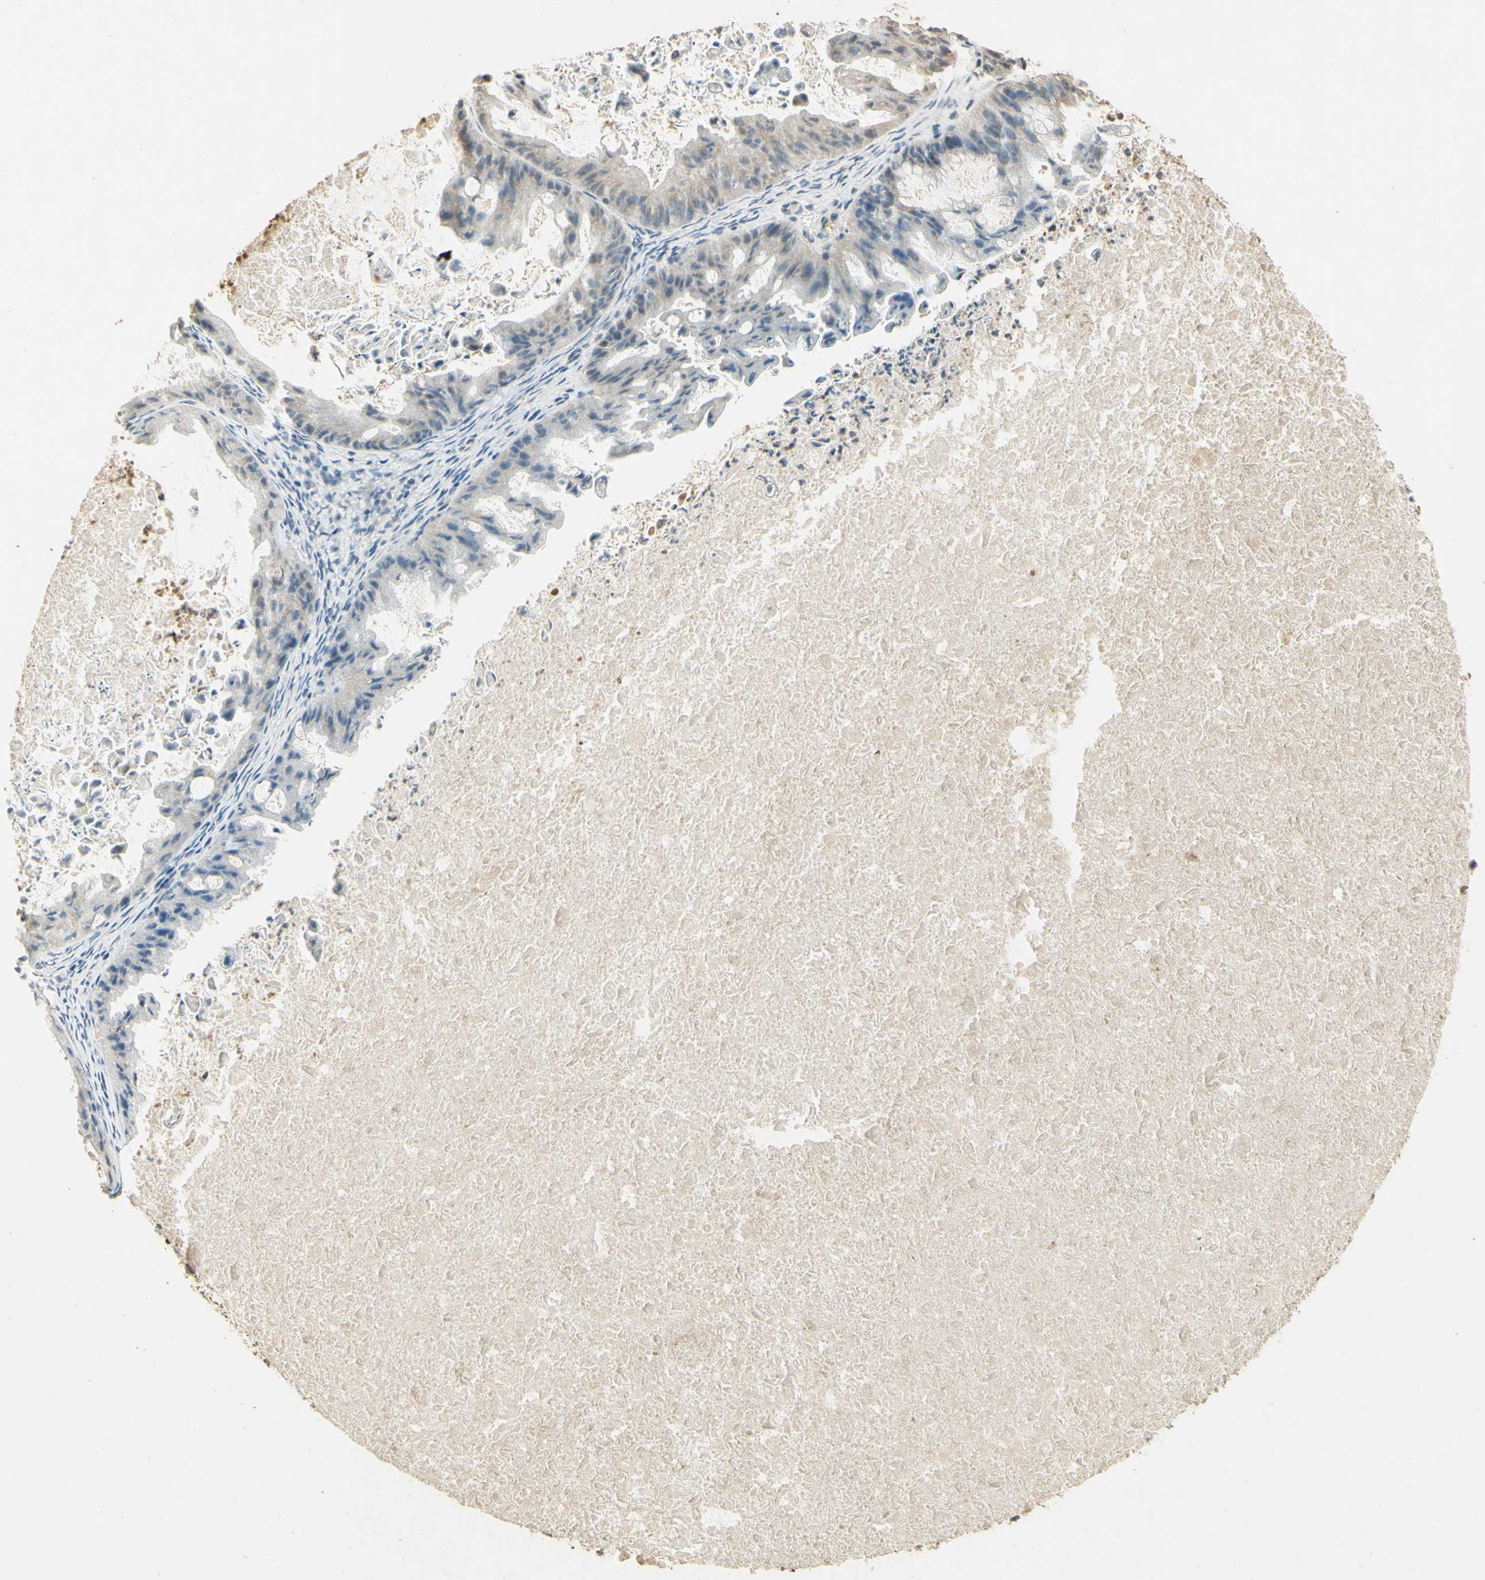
{"staining": {"intensity": "weak", "quantity": "25%-75%", "location": "cytoplasmic/membranous"}, "tissue": "ovarian cancer", "cell_type": "Tumor cells", "image_type": "cancer", "snomed": [{"axis": "morphology", "description": "Cystadenocarcinoma, mucinous, NOS"}, {"axis": "topography", "description": "Ovary"}], "caption": "This micrograph exhibits immunohistochemistry (IHC) staining of ovarian mucinous cystadenocarcinoma, with low weak cytoplasmic/membranous positivity in about 25%-75% of tumor cells.", "gene": "UXS1", "patient": {"sex": "female", "age": 37}}